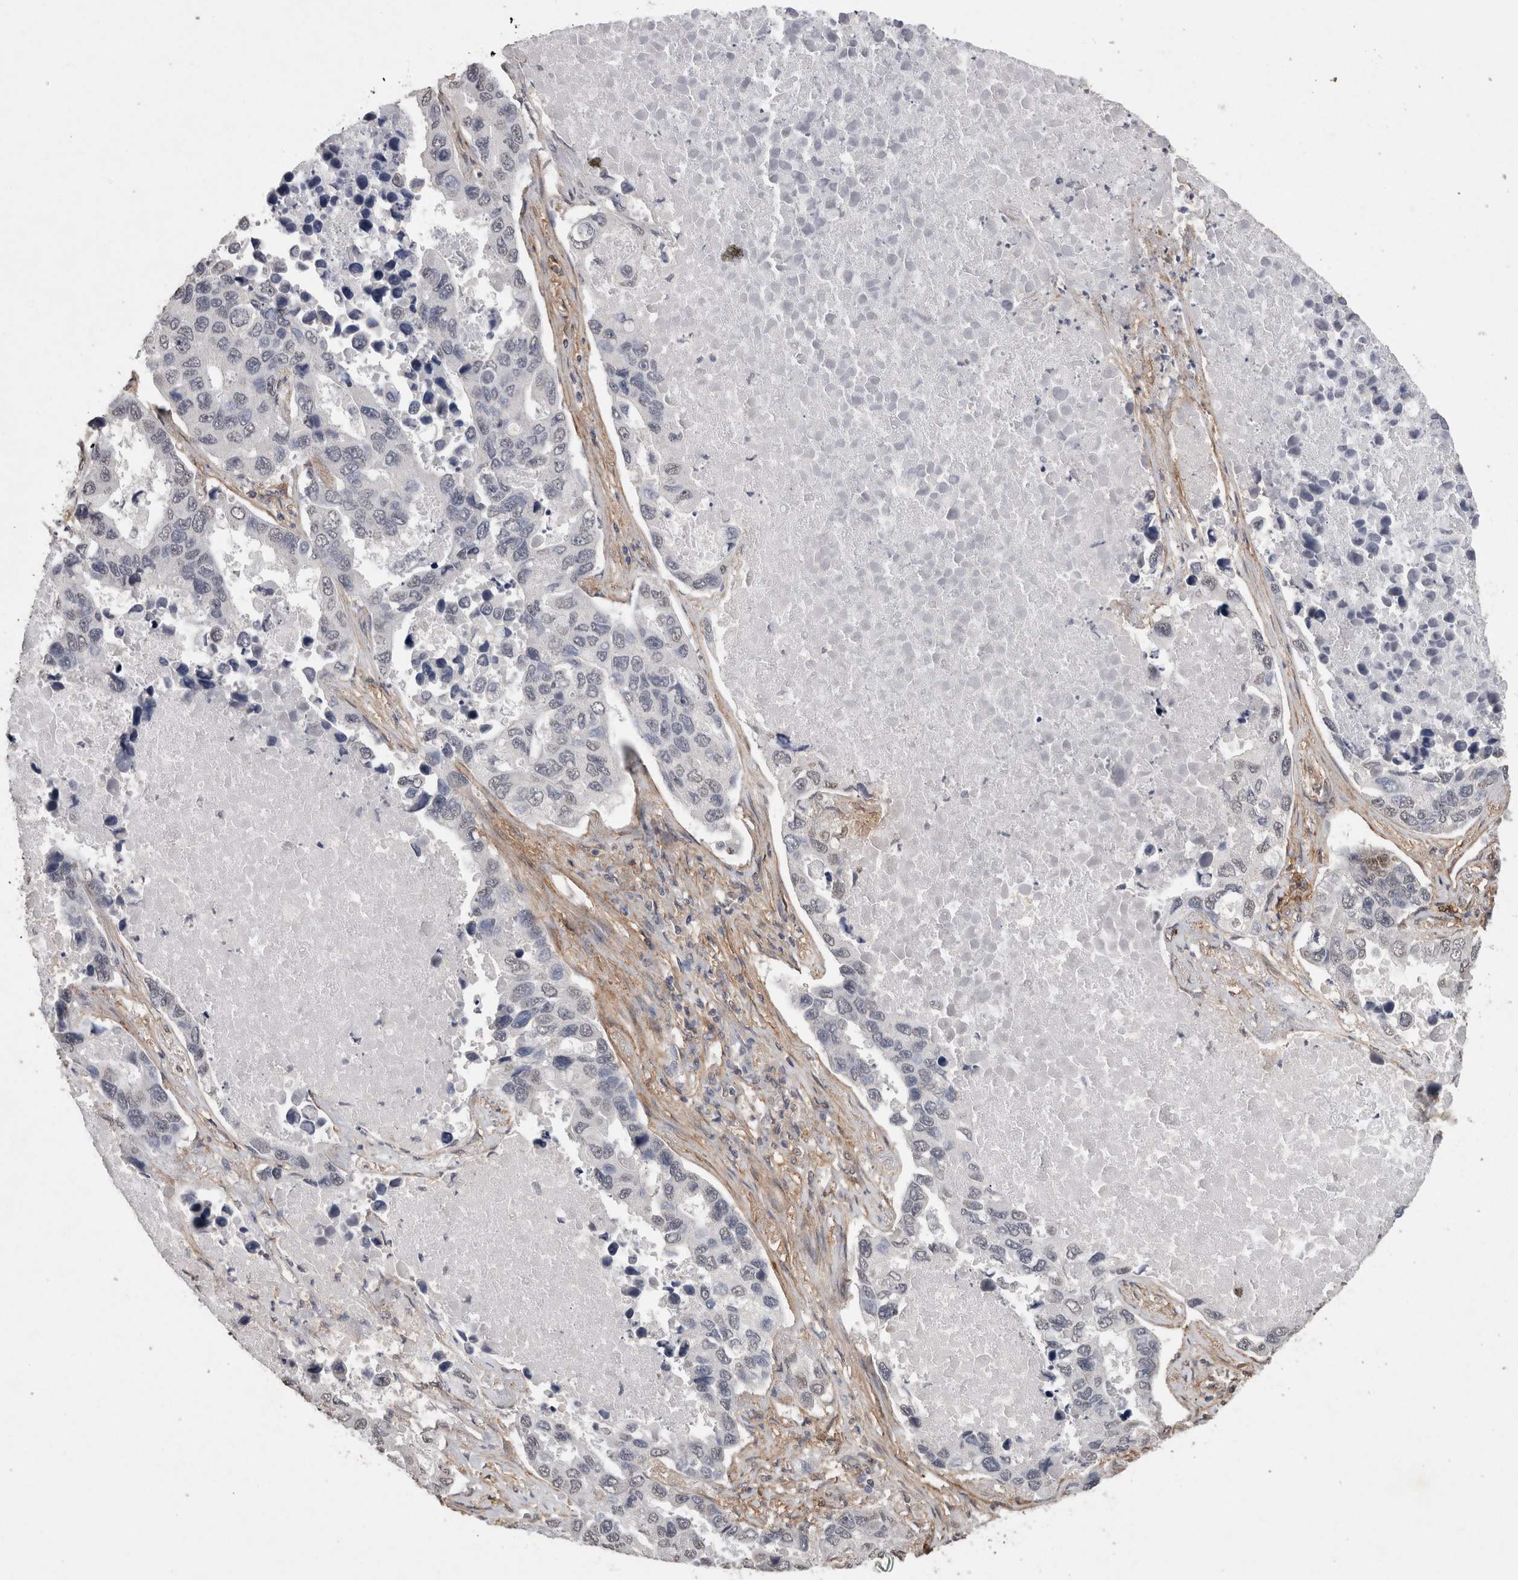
{"staining": {"intensity": "negative", "quantity": "none", "location": "none"}, "tissue": "lung cancer", "cell_type": "Tumor cells", "image_type": "cancer", "snomed": [{"axis": "morphology", "description": "Adenocarcinoma, NOS"}, {"axis": "topography", "description": "Lung"}], "caption": "Tumor cells show no significant staining in adenocarcinoma (lung).", "gene": "RECK", "patient": {"sex": "male", "age": 64}}